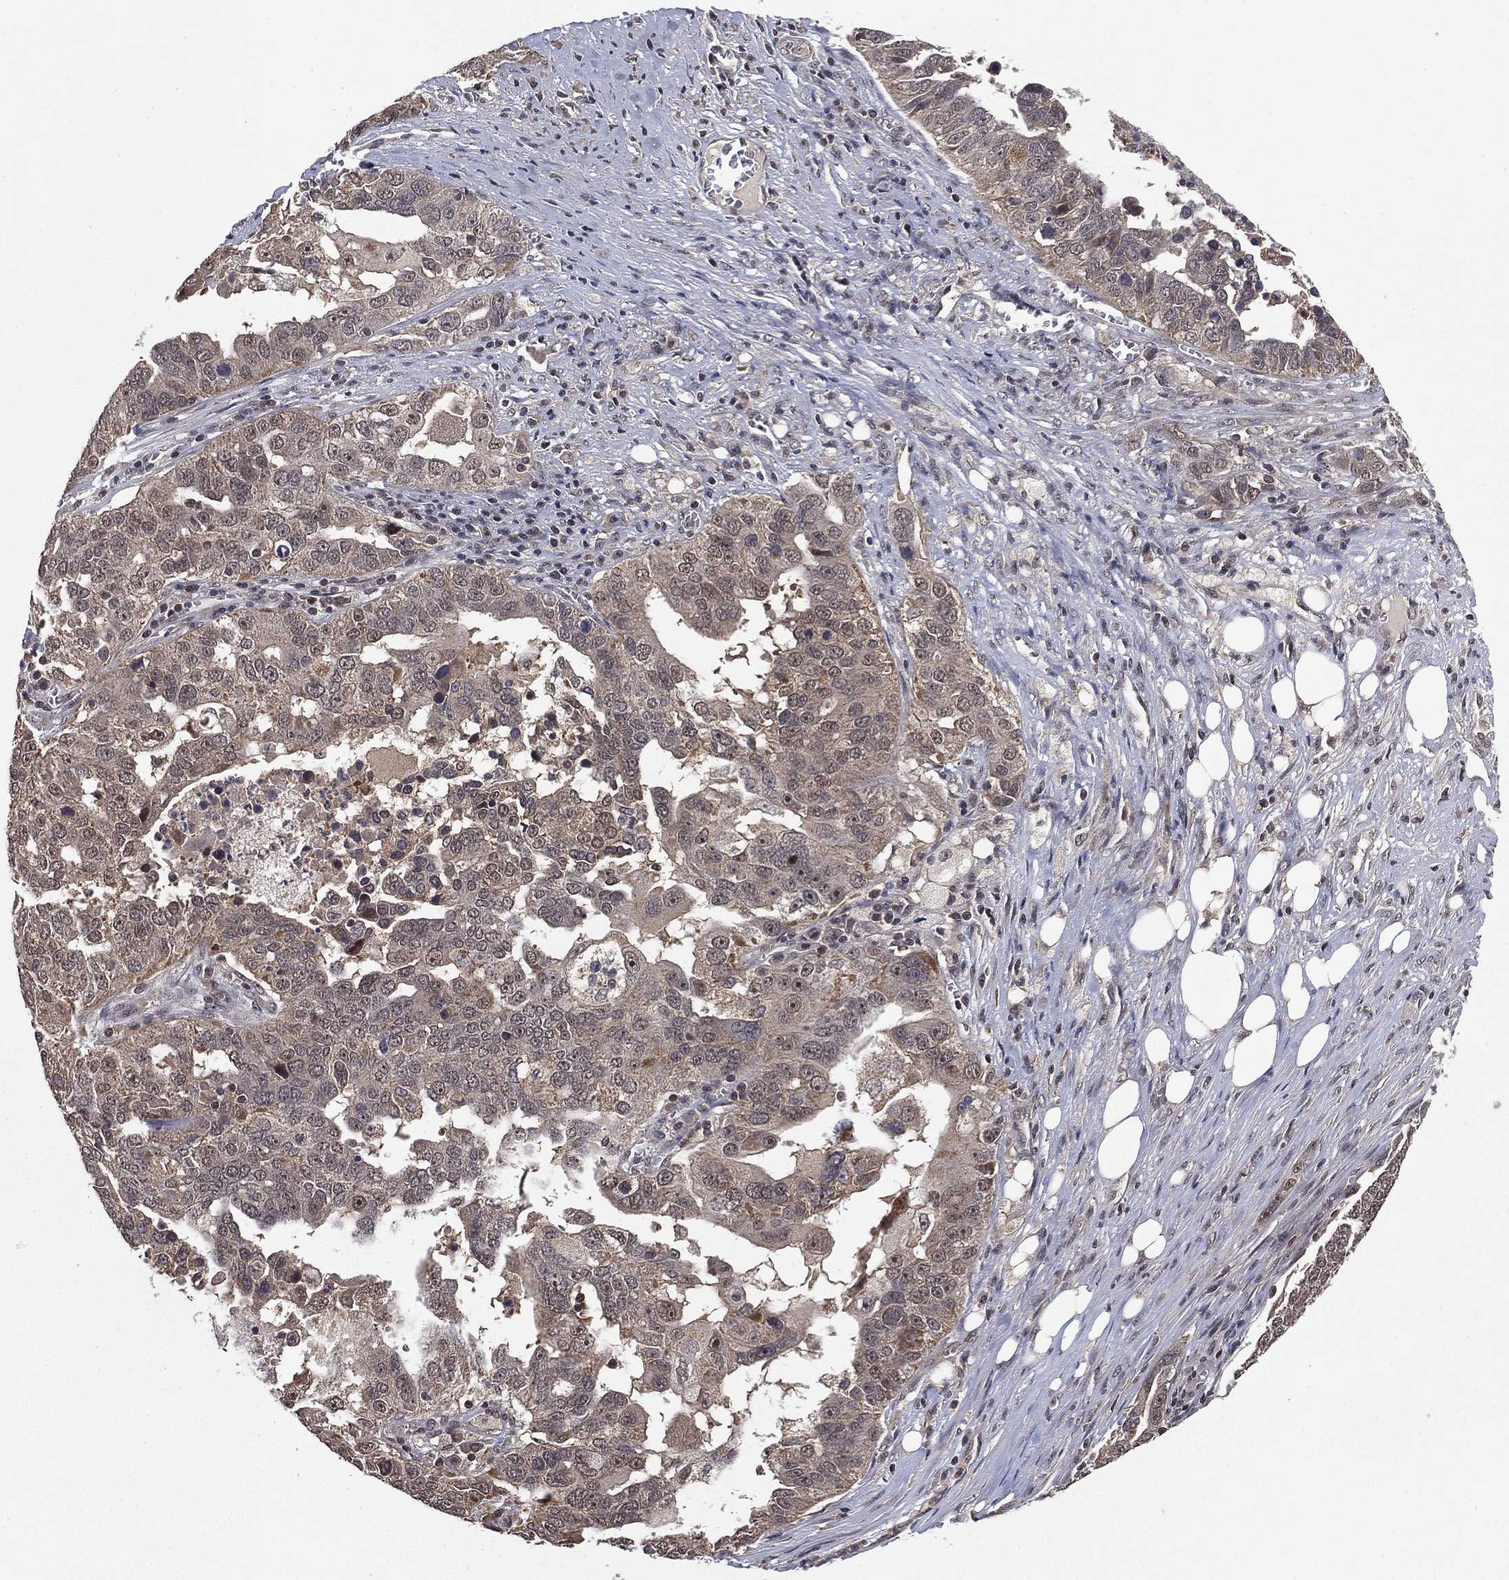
{"staining": {"intensity": "weak", "quantity": "<25%", "location": "cytoplasmic/membranous"}, "tissue": "ovarian cancer", "cell_type": "Tumor cells", "image_type": "cancer", "snomed": [{"axis": "morphology", "description": "Carcinoma, endometroid"}, {"axis": "topography", "description": "Soft tissue"}, {"axis": "topography", "description": "Ovary"}], "caption": "Immunohistochemistry (IHC) histopathology image of human endometroid carcinoma (ovarian) stained for a protein (brown), which displays no expression in tumor cells.", "gene": "NELFCD", "patient": {"sex": "female", "age": 52}}